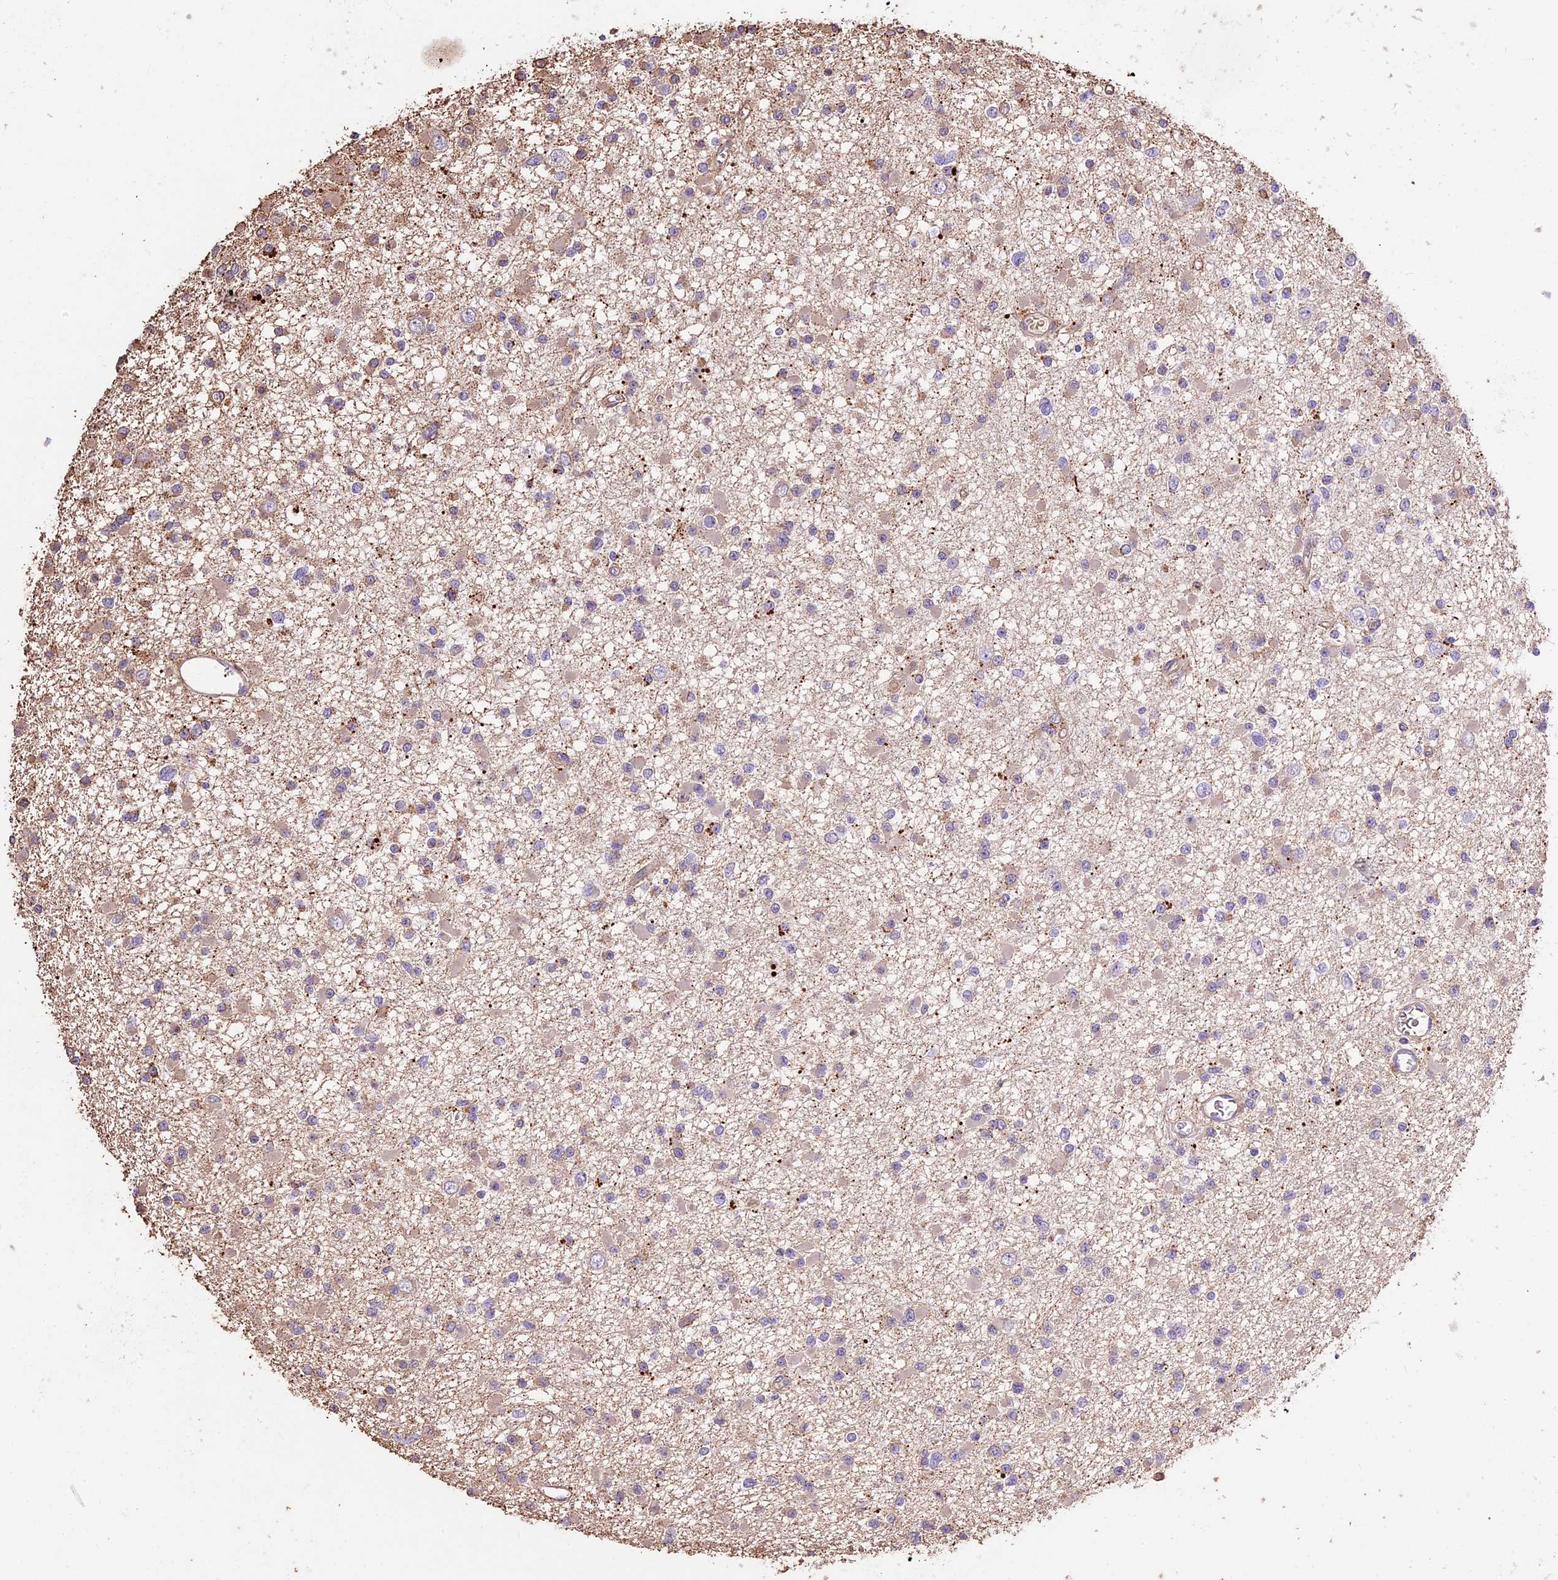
{"staining": {"intensity": "negative", "quantity": "none", "location": "none"}, "tissue": "glioma", "cell_type": "Tumor cells", "image_type": "cancer", "snomed": [{"axis": "morphology", "description": "Glioma, malignant, Low grade"}, {"axis": "topography", "description": "Brain"}], "caption": "Tumor cells show no significant expression in malignant glioma (low-grade).", "gene": "CRLF1", "patient": {"sex": "female", "age": 22}}